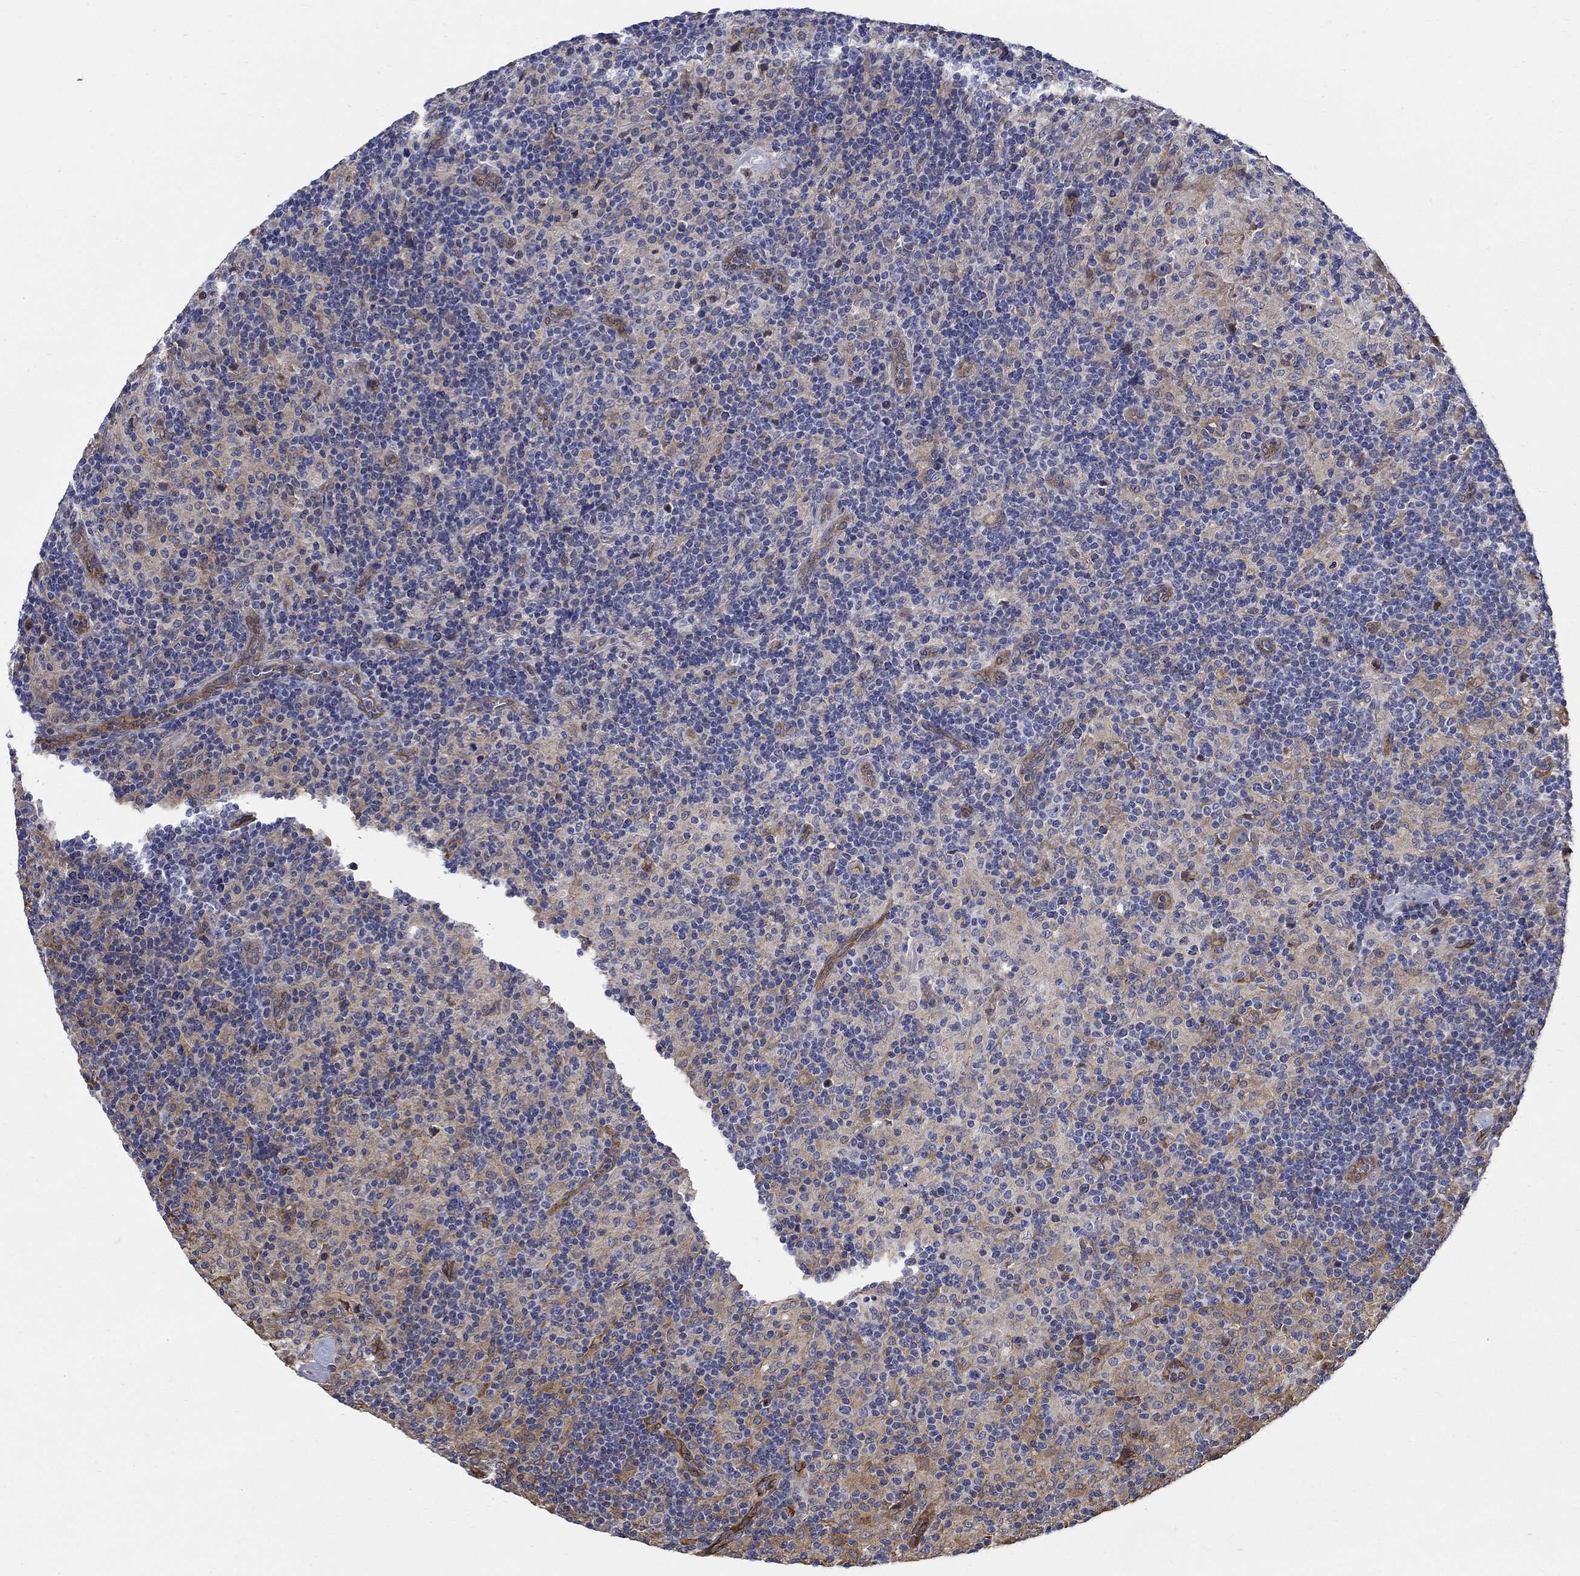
{"staining": {"intensity": "negative", "quantity": "none", "location": "none"}, "tissue": "lymphoma", "cell_type": "Tumor cells", "image_type": "cancer", "snomed": [{"axis": "morphology", "description": "Hodgkin's disease, NOS"}, {"axis": "topography", "description": "Lymph node"}], "caption": "Tumor cells show no significant expression in lymphoma. (DAB immunohistochemistry (IHC), high magnification).", "gene": "C16orf46", "patient": {"sex": "male", "age": 70}}